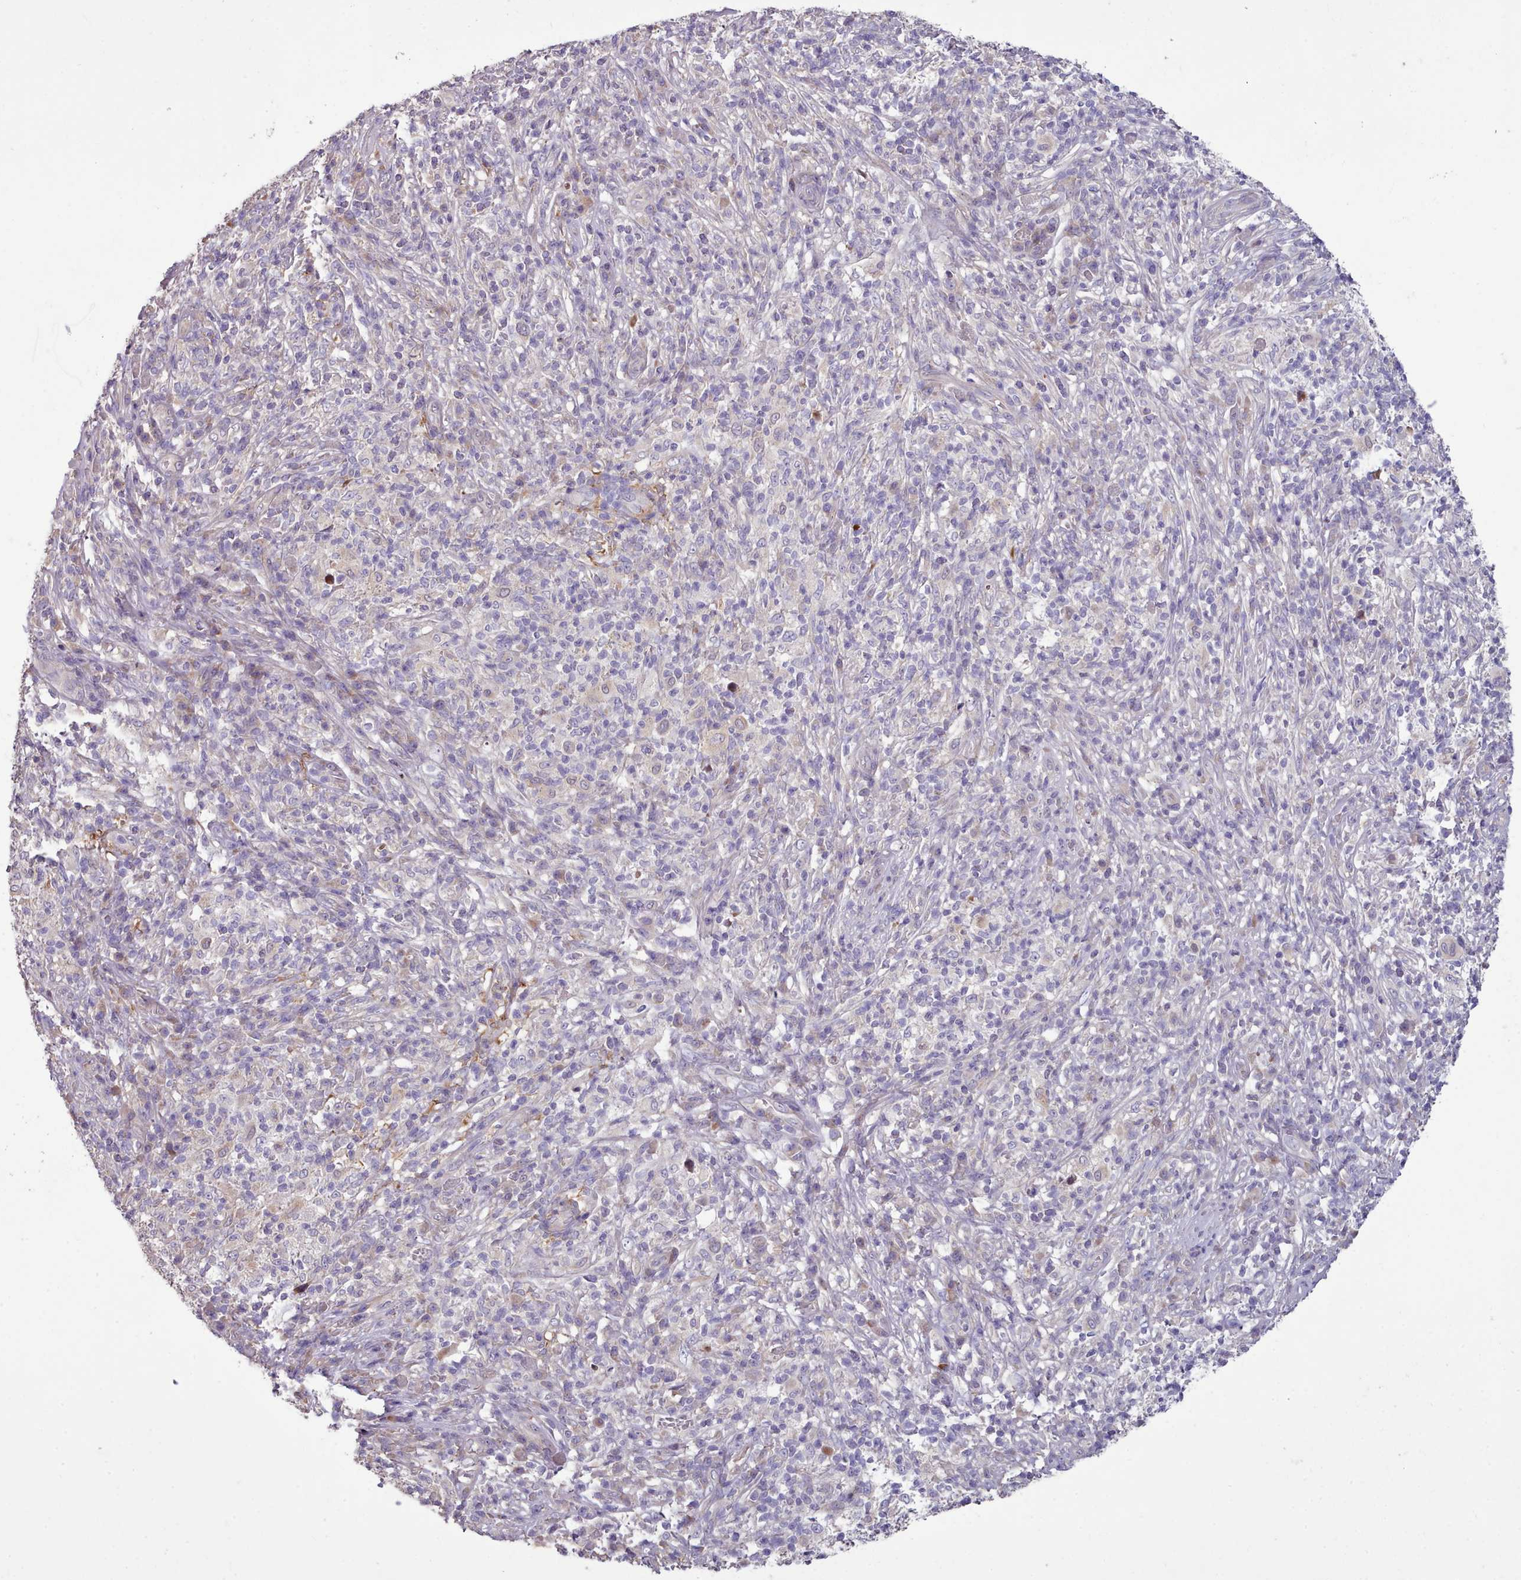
{"staining": {"intensity": "negative", "quantity": "none", "location": "none"}, "tissue": "melanoma", "cell_type": "Tumor cells", "image_type": "cancer", "snomed": [{"axis": "morphology", "description": "Malignant melanoma, NOS"}, {"axis": "topography", "description": "Skin"}], "caption": "DAB (3,3'-diaminobenzidine) immunohistochemical staining of malignant melanoma demonstrates no significant staining in tumor cells. The staining is performed using DAB brown chromogen with nuclei counter-stained in using hematoxylin.", "gene": "DPF1", "patient": {"sex": "male", "age": 66}}